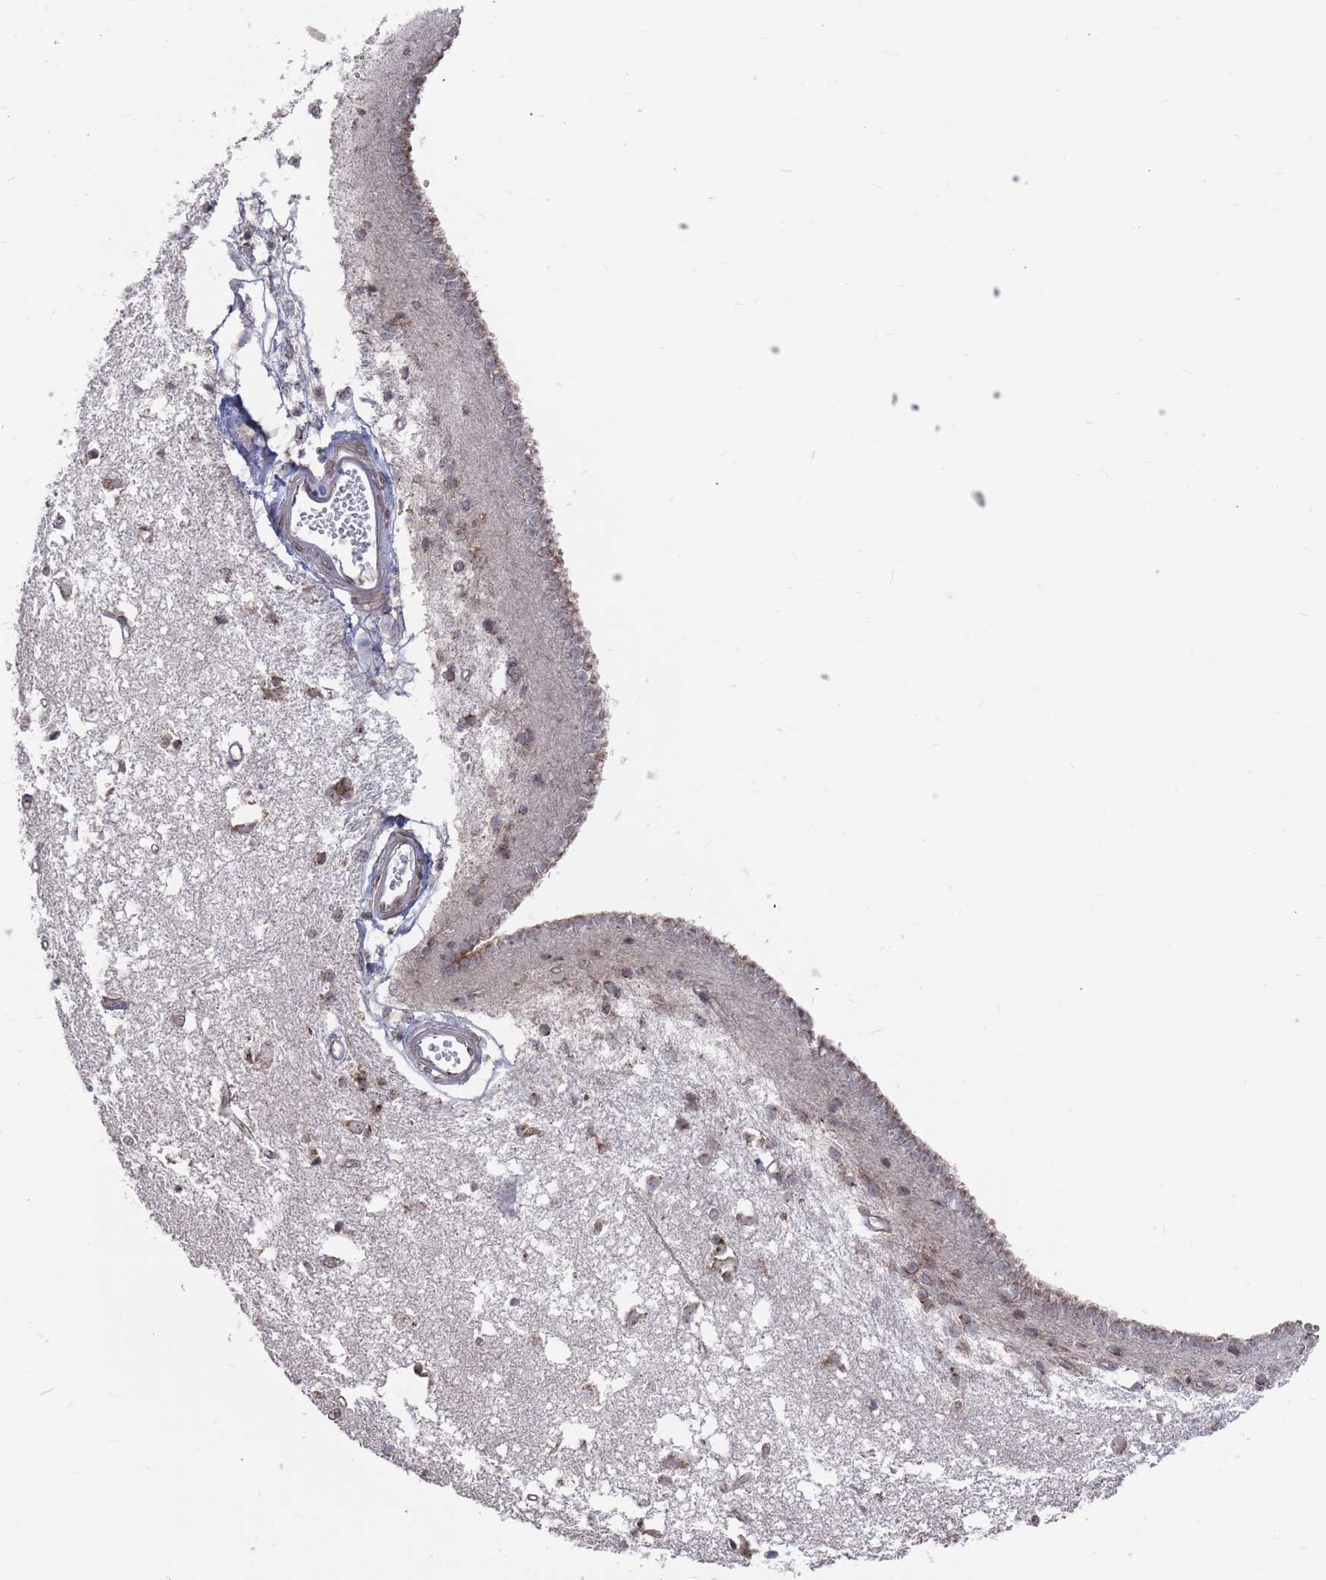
{"staining": {"intensity": "weak", "quantity": ">75%", "location": "cytoplasmic/membranous"}, "tissue": "caudate", "cell_type": "Glial cells", "image_type": "normal", "snomed": [{"axis": "morphology", "description": "Normal tissue, NOS"}, {"axis": "topography", "description": "Lateral ventricle wall"}], "caption": "Immunohistochemistry (IHC) (DAB) staining of normal human caudate demonstrates weak cytoplasmic/membranous protein staining in about >75% of glial cells. The protein is shown in brown color, while the nuclei are stained blue.", "gene": "FMO4", "patient": {"sex": "male", "age": 45}}